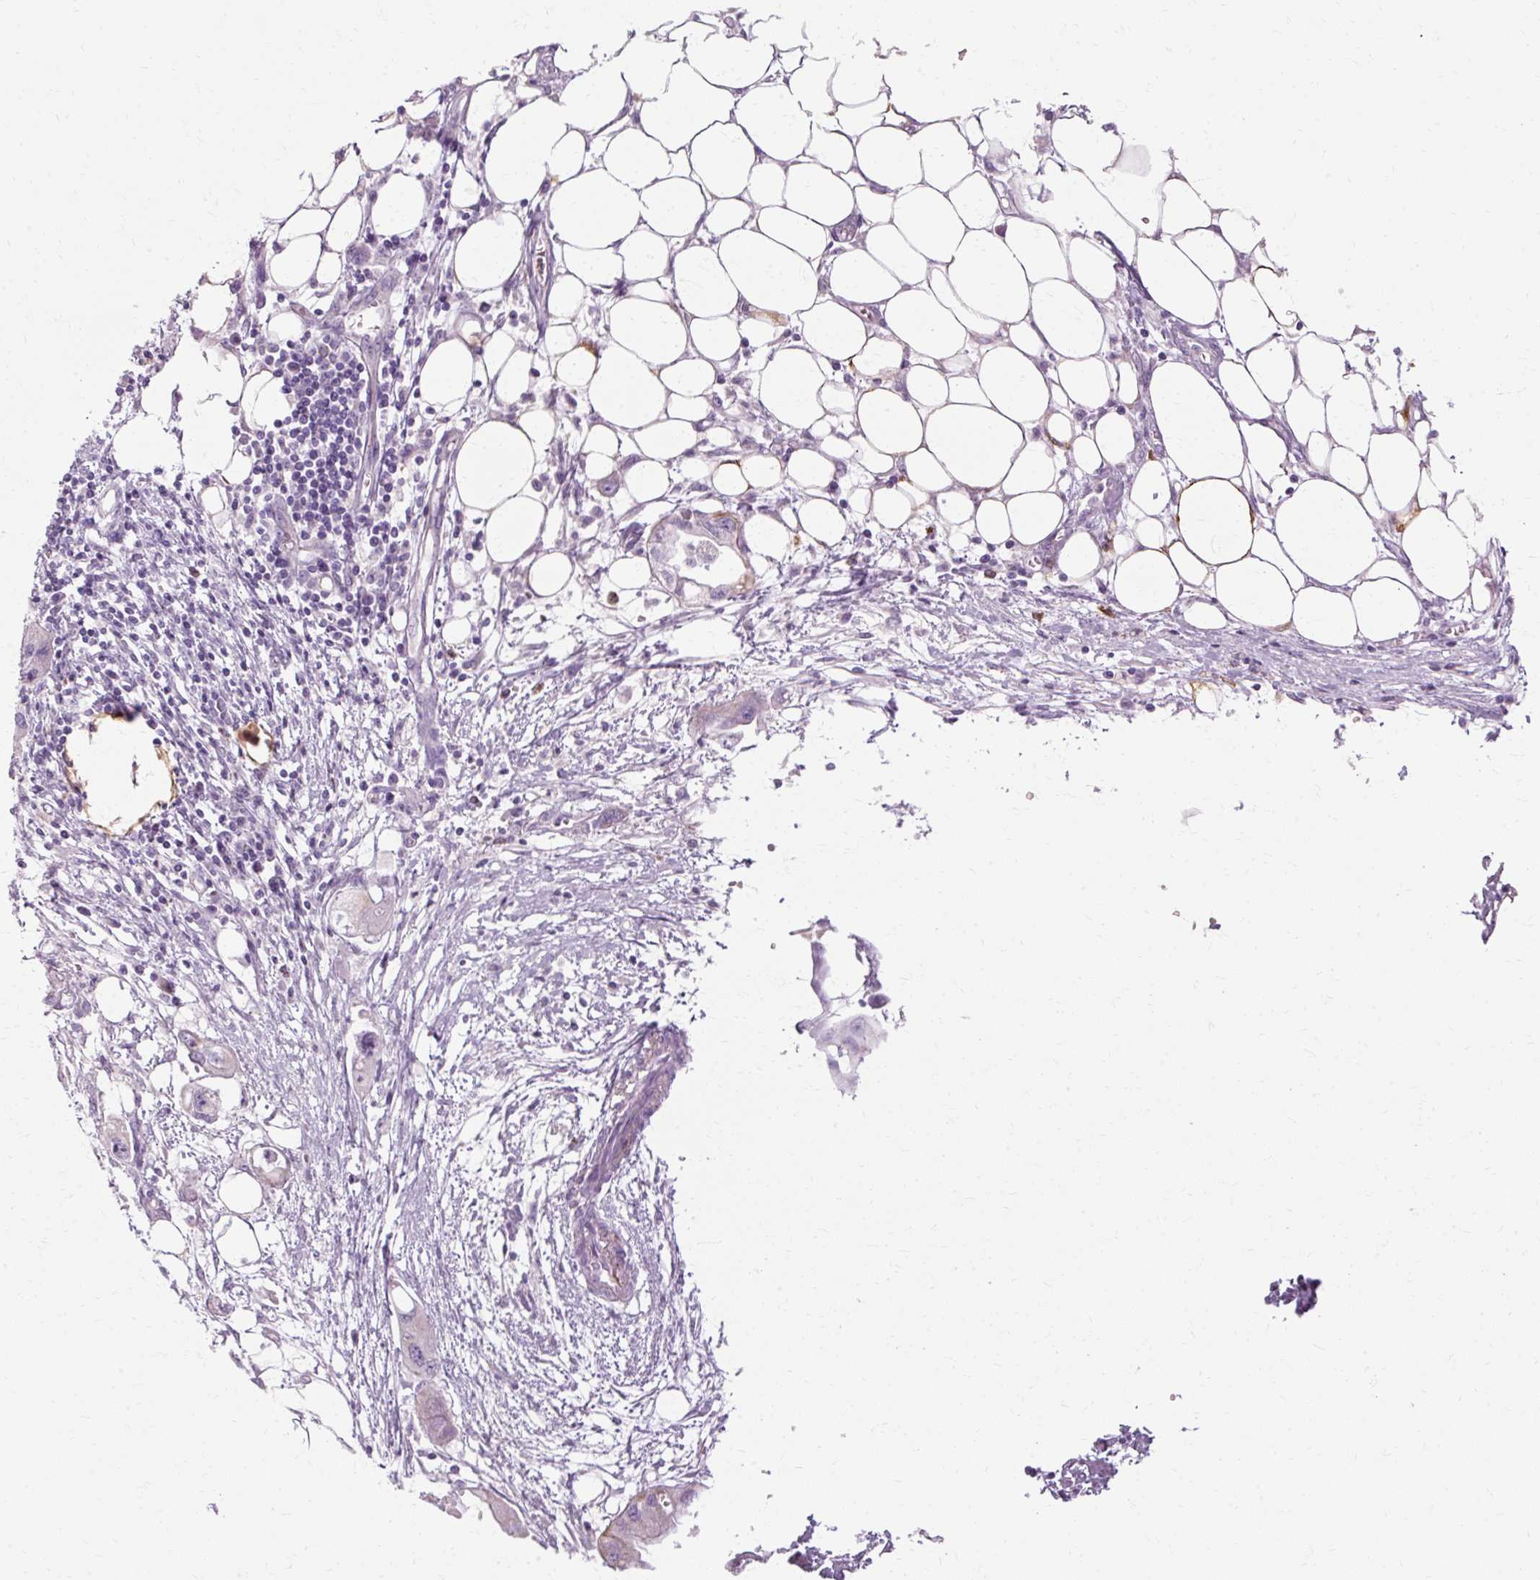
{"staining": {"intensity": "moderate", "quantity": "<25%", "location": "cytoplasmic/membranous"}, "tissue": "endometrial cancer", "cell_type": "Tumor cells", "image_type": "cancer", "snomed": [{"axis": "morphology", "description": "Adenocarcinoma, NOS"}, {"axis": "morphology", "description": "Adenocarcinoma, metastatic, NOS"}, {"axis": "topography", "description": "Adipose tissue"}, {"axis": "topography", "description": "Endometrium"}], "caption": "An immunohistochemistry (IHC) micrograph of neoplastic tissue is shown. Protein staining in brown labels moderate cytoplasmic/membranous positivity in endometrial cancer within tumor cells.", "gene": "HSD11B1", "patient": {"sex": "female", "age": 67}}